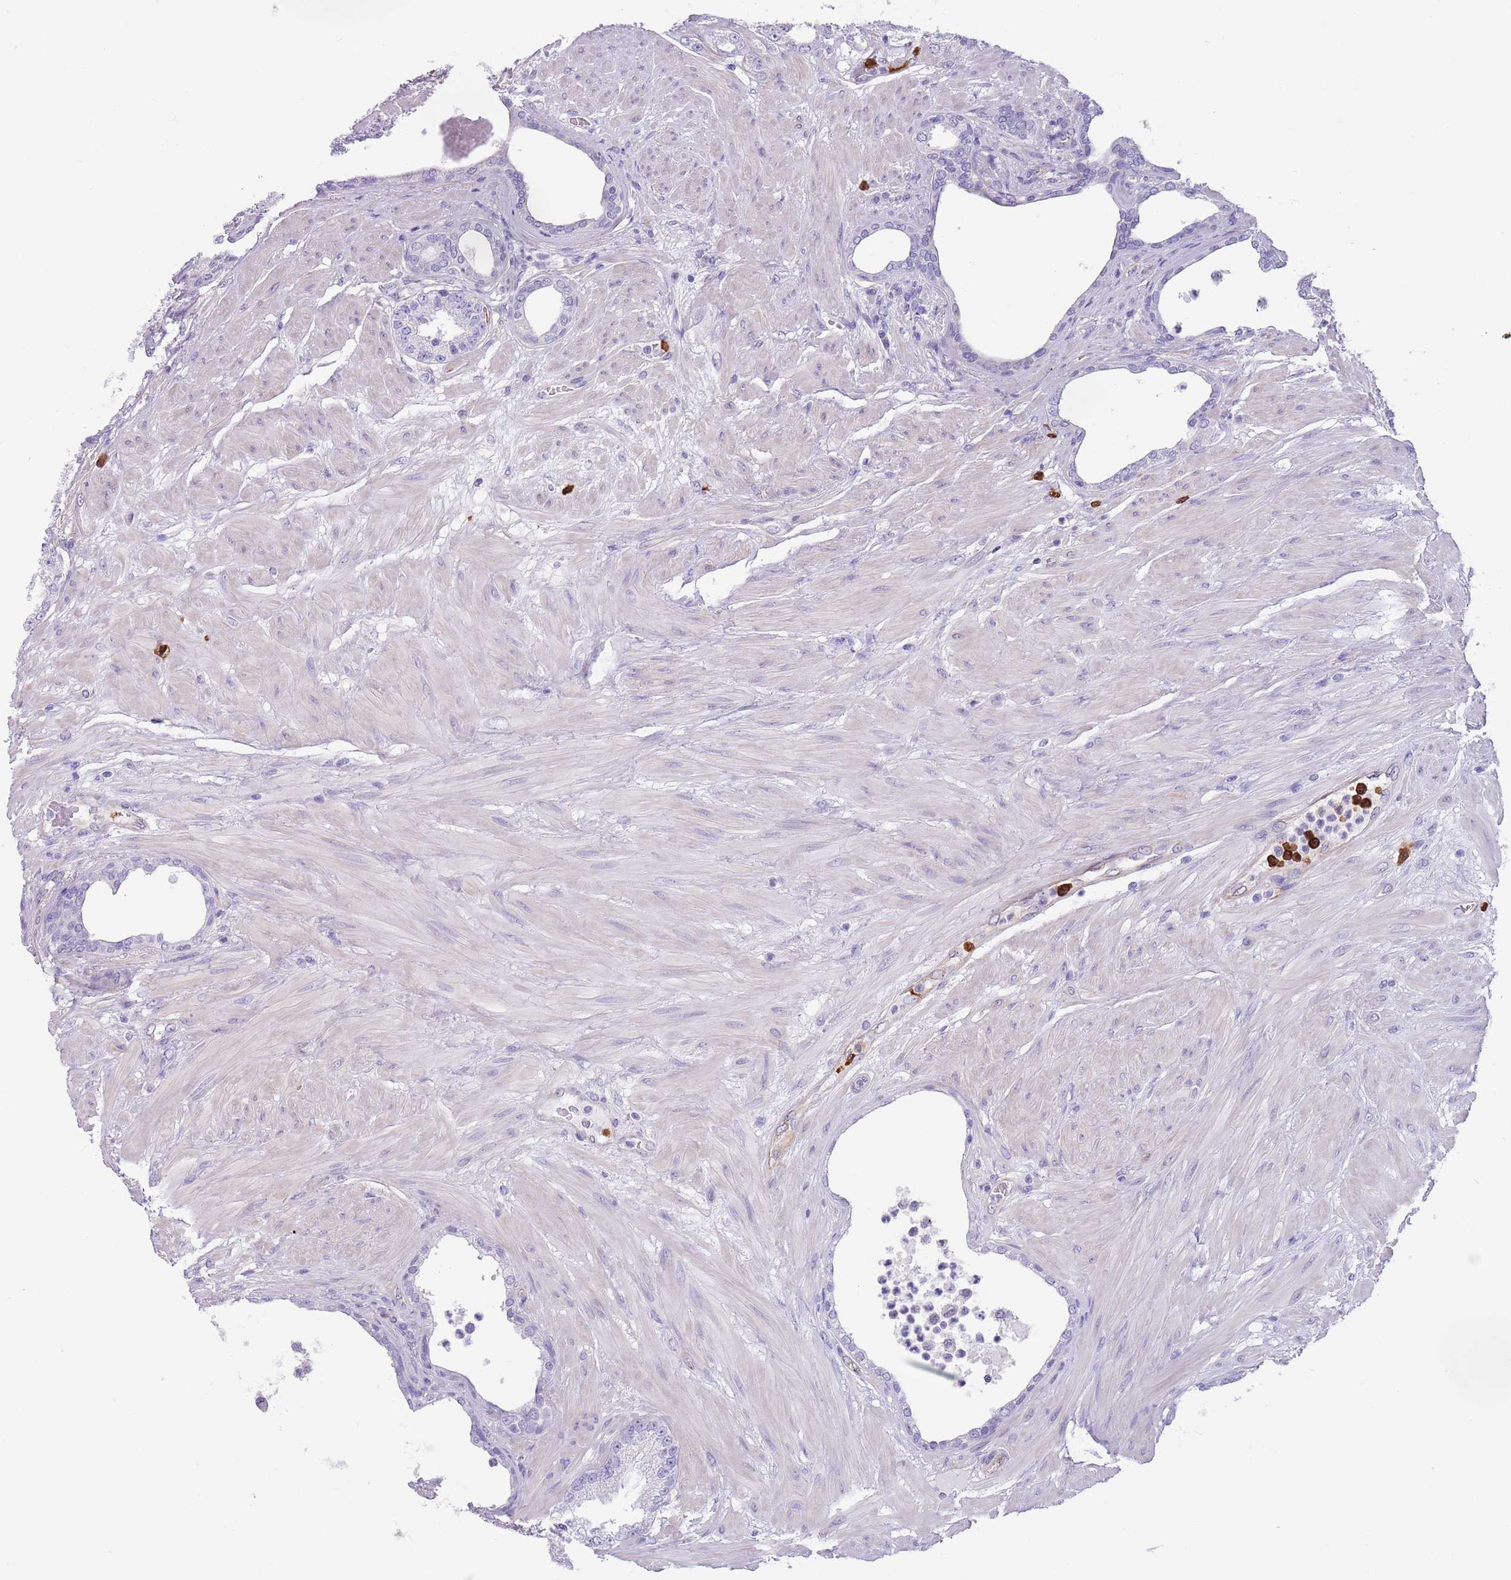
{"staining": {"intensity": "negative", "quantity": "none", "location": "none"}, "tissue": "prostate cancer", "cell_type": "Tumor cells", "image_type": "cancer", "snomed": [{"axis": "morphology", "description": "Adenocarcinoma, High grade"}, {"axis": "topography", "description": "Prostate"}], "caption": "Immunohistochemical staining of human prostate adenocarcinoma (high-grade) reveals no significant expression in tumor cells. Nuclei are stained in blue.", "gene": "TSGA13", "patient": {"sex": "male", "age": 68}}